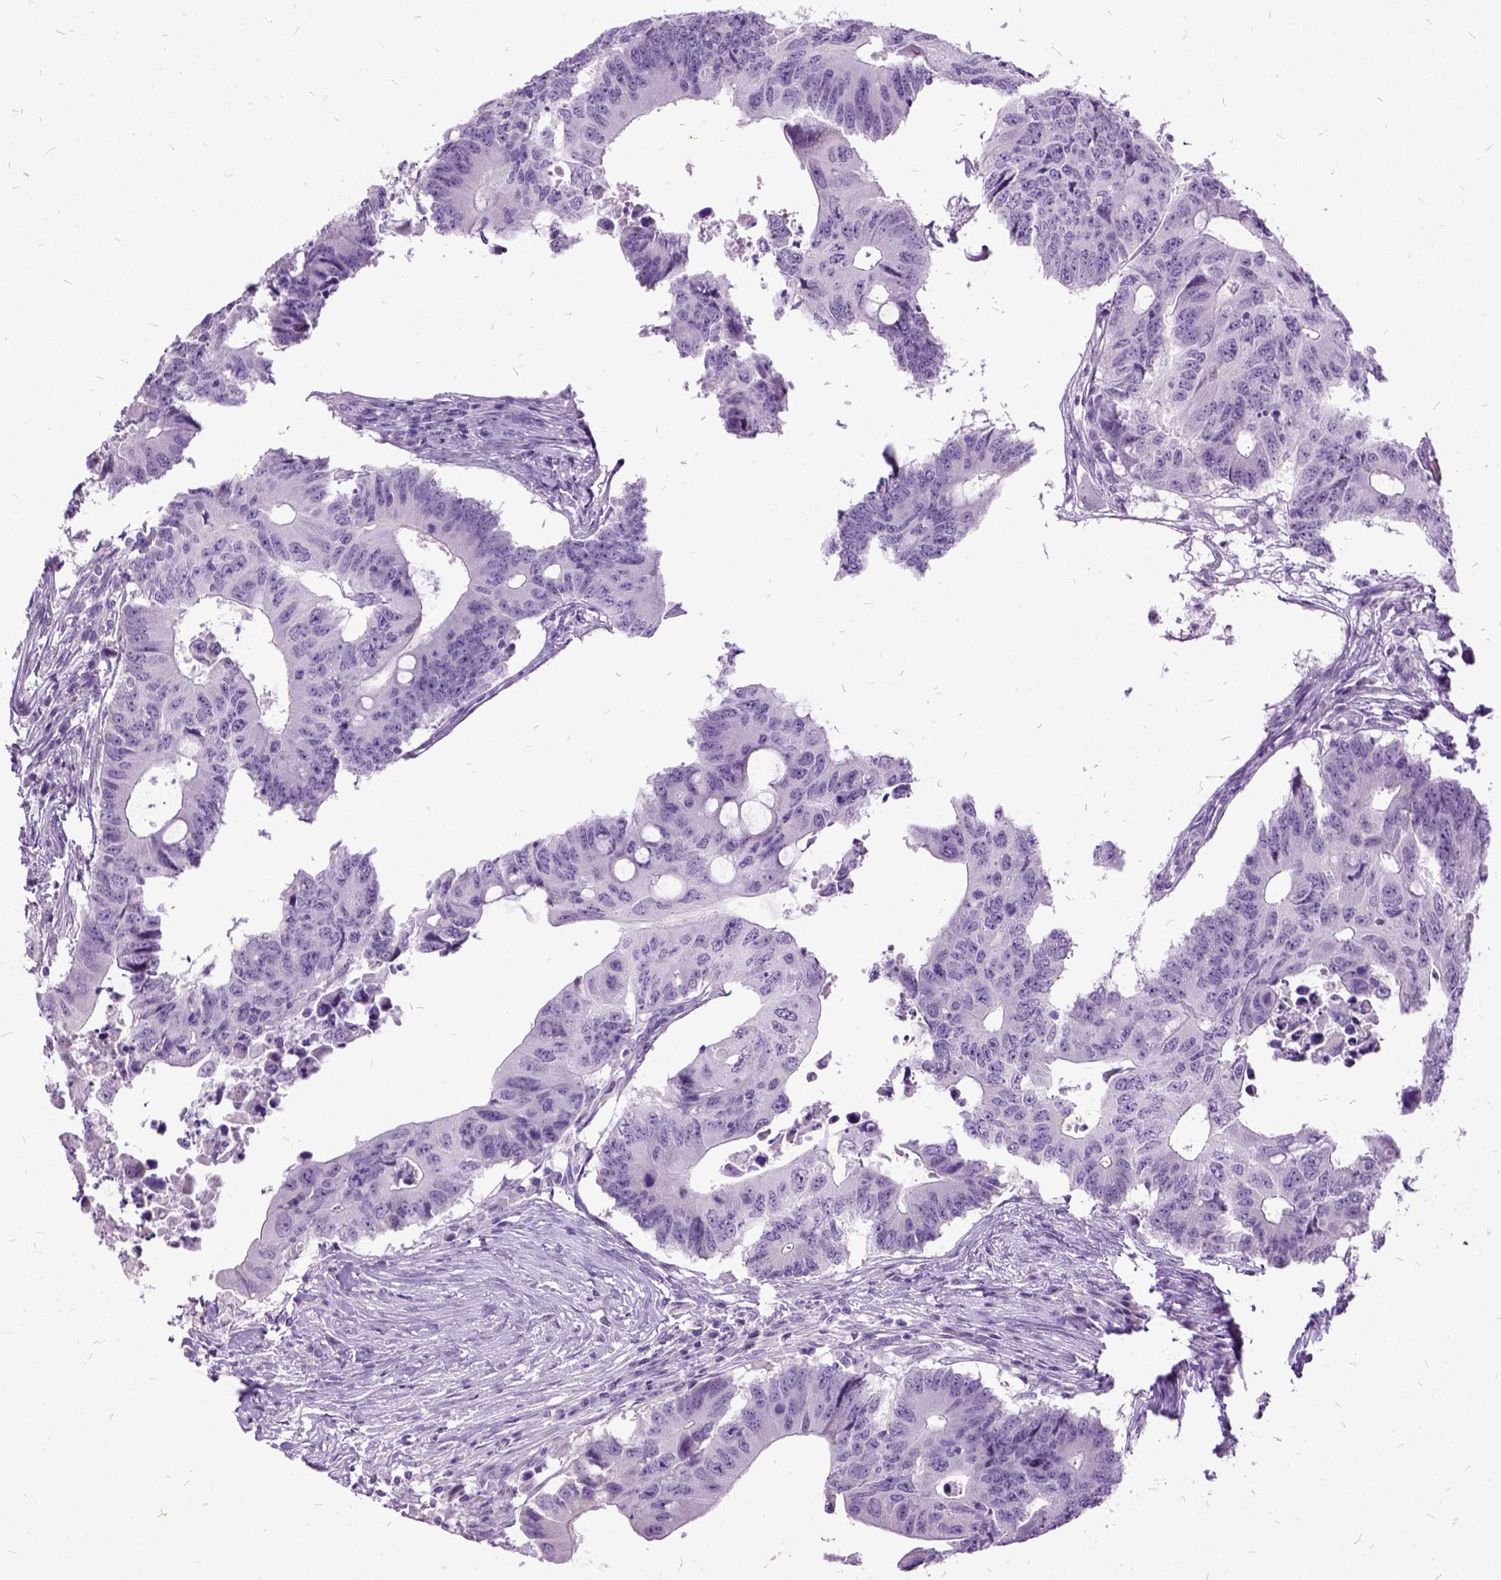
{"staining": {"intensity": "negative", "quantity": "none", "location": "none"}, "tissue": "colorectal cancer", "cell_type": "Tumor cells", "image_type": "cancer", "snomed": [{"axis": "morphology", "description": "Adenocarcinoma, NOS"}, {"axis": "topography", "description": "Colon"}], "caption": "Tumor cells are negative for brown protein staining in colorectal cancer (adenocarcinoma).", "gene": "MME", "patient": {"sex": "male", "age": 71}}